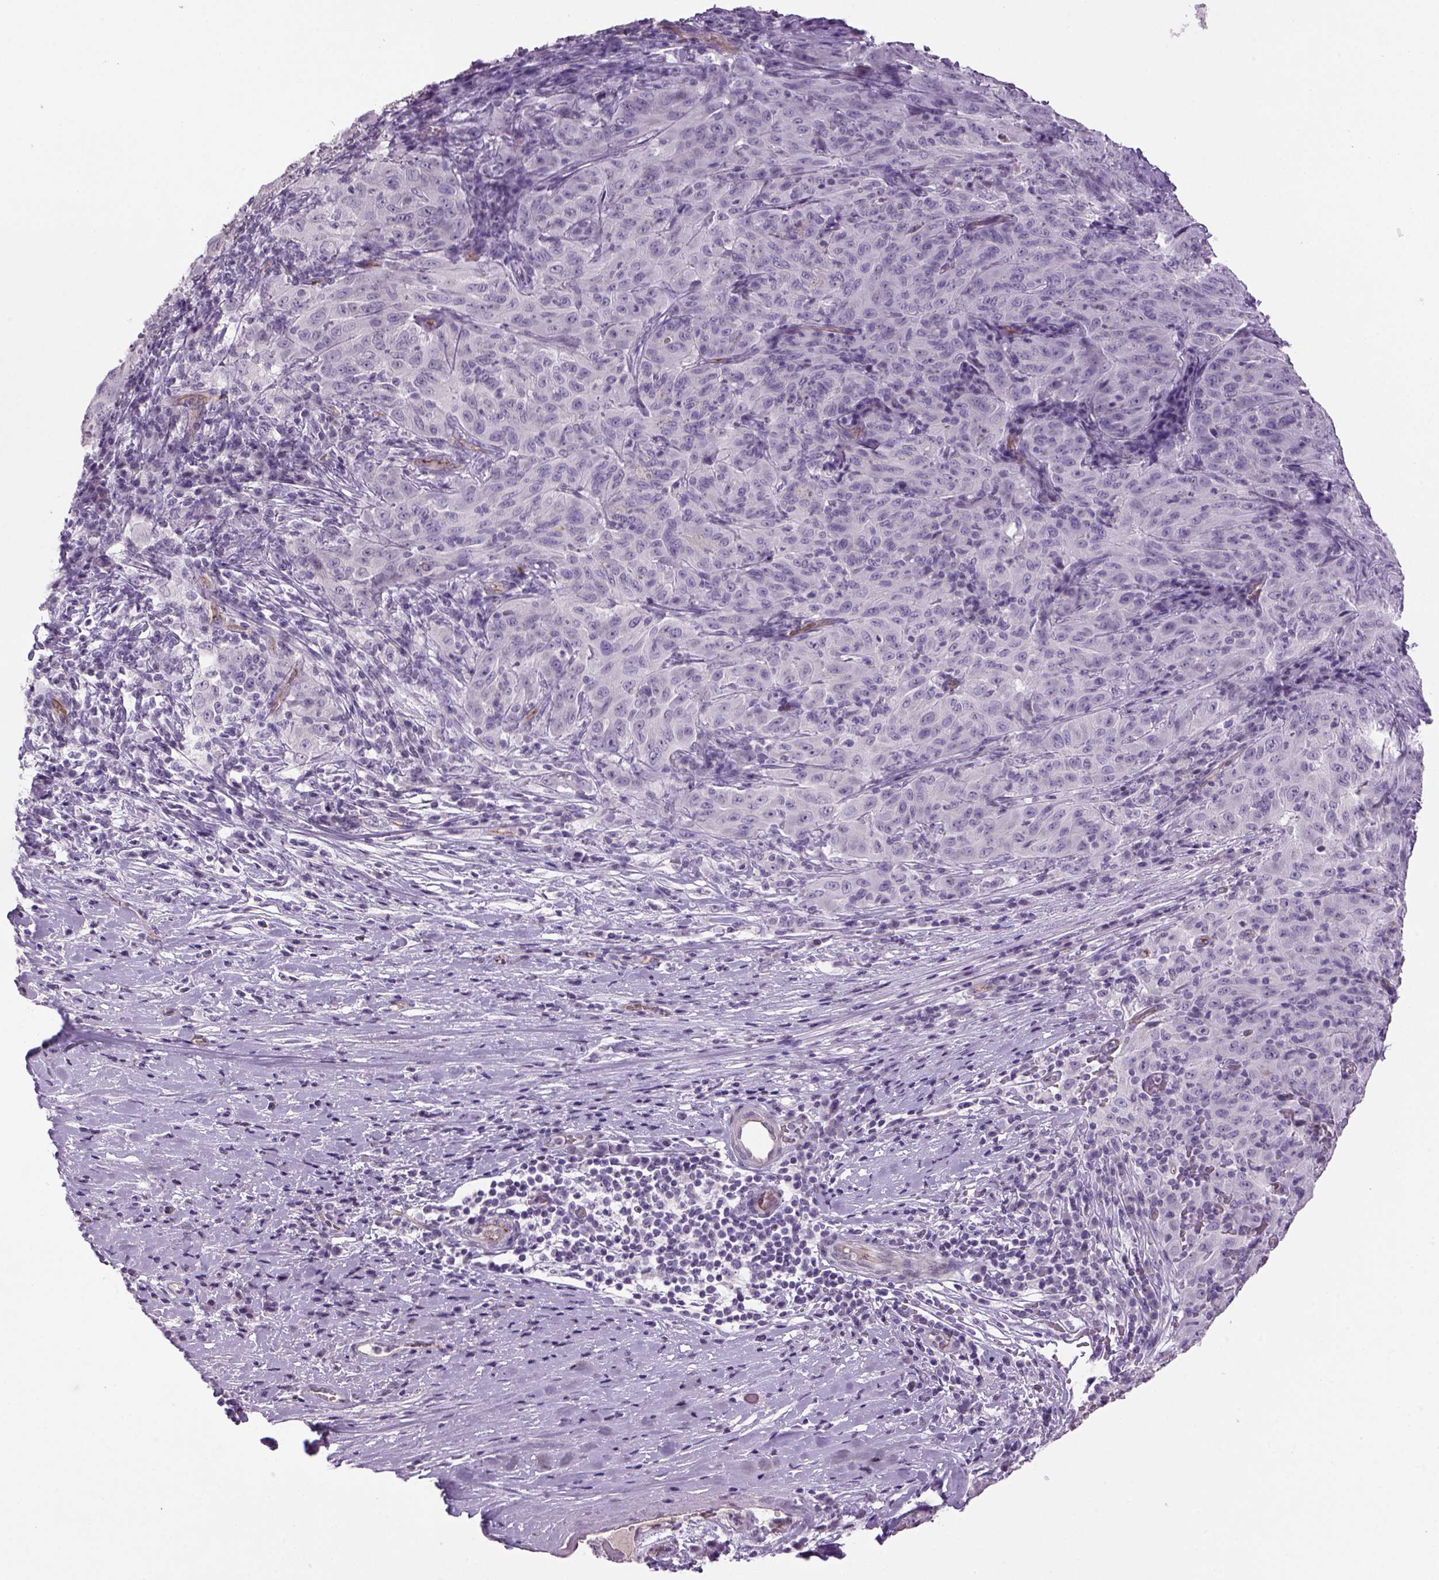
{"staining": {"intensity": "negative", "quantity": "none", "location": "none"}, "tissue": "pancreatic cancer", "cell_type": "Tumor cells", "image_type": "cancer", "snomed": [{"axis": "morphology", "description": "Adenocarcinoma, NOS"}, {"axis": "topography", "description": "Pancreas"}], "caption": "DAB (3,3'-diaminobenzidine) immunohistochemical staining of human pancreatic cancer displays no significant positivity in tumor cells. The staining is performed using DAB (3,3'-diaminobenzidine) brown chromogen with nuclei counter-stained in using hematoxylin.", "gene": "PRRT1", "patient": {"sex": "male", "age": 63}}